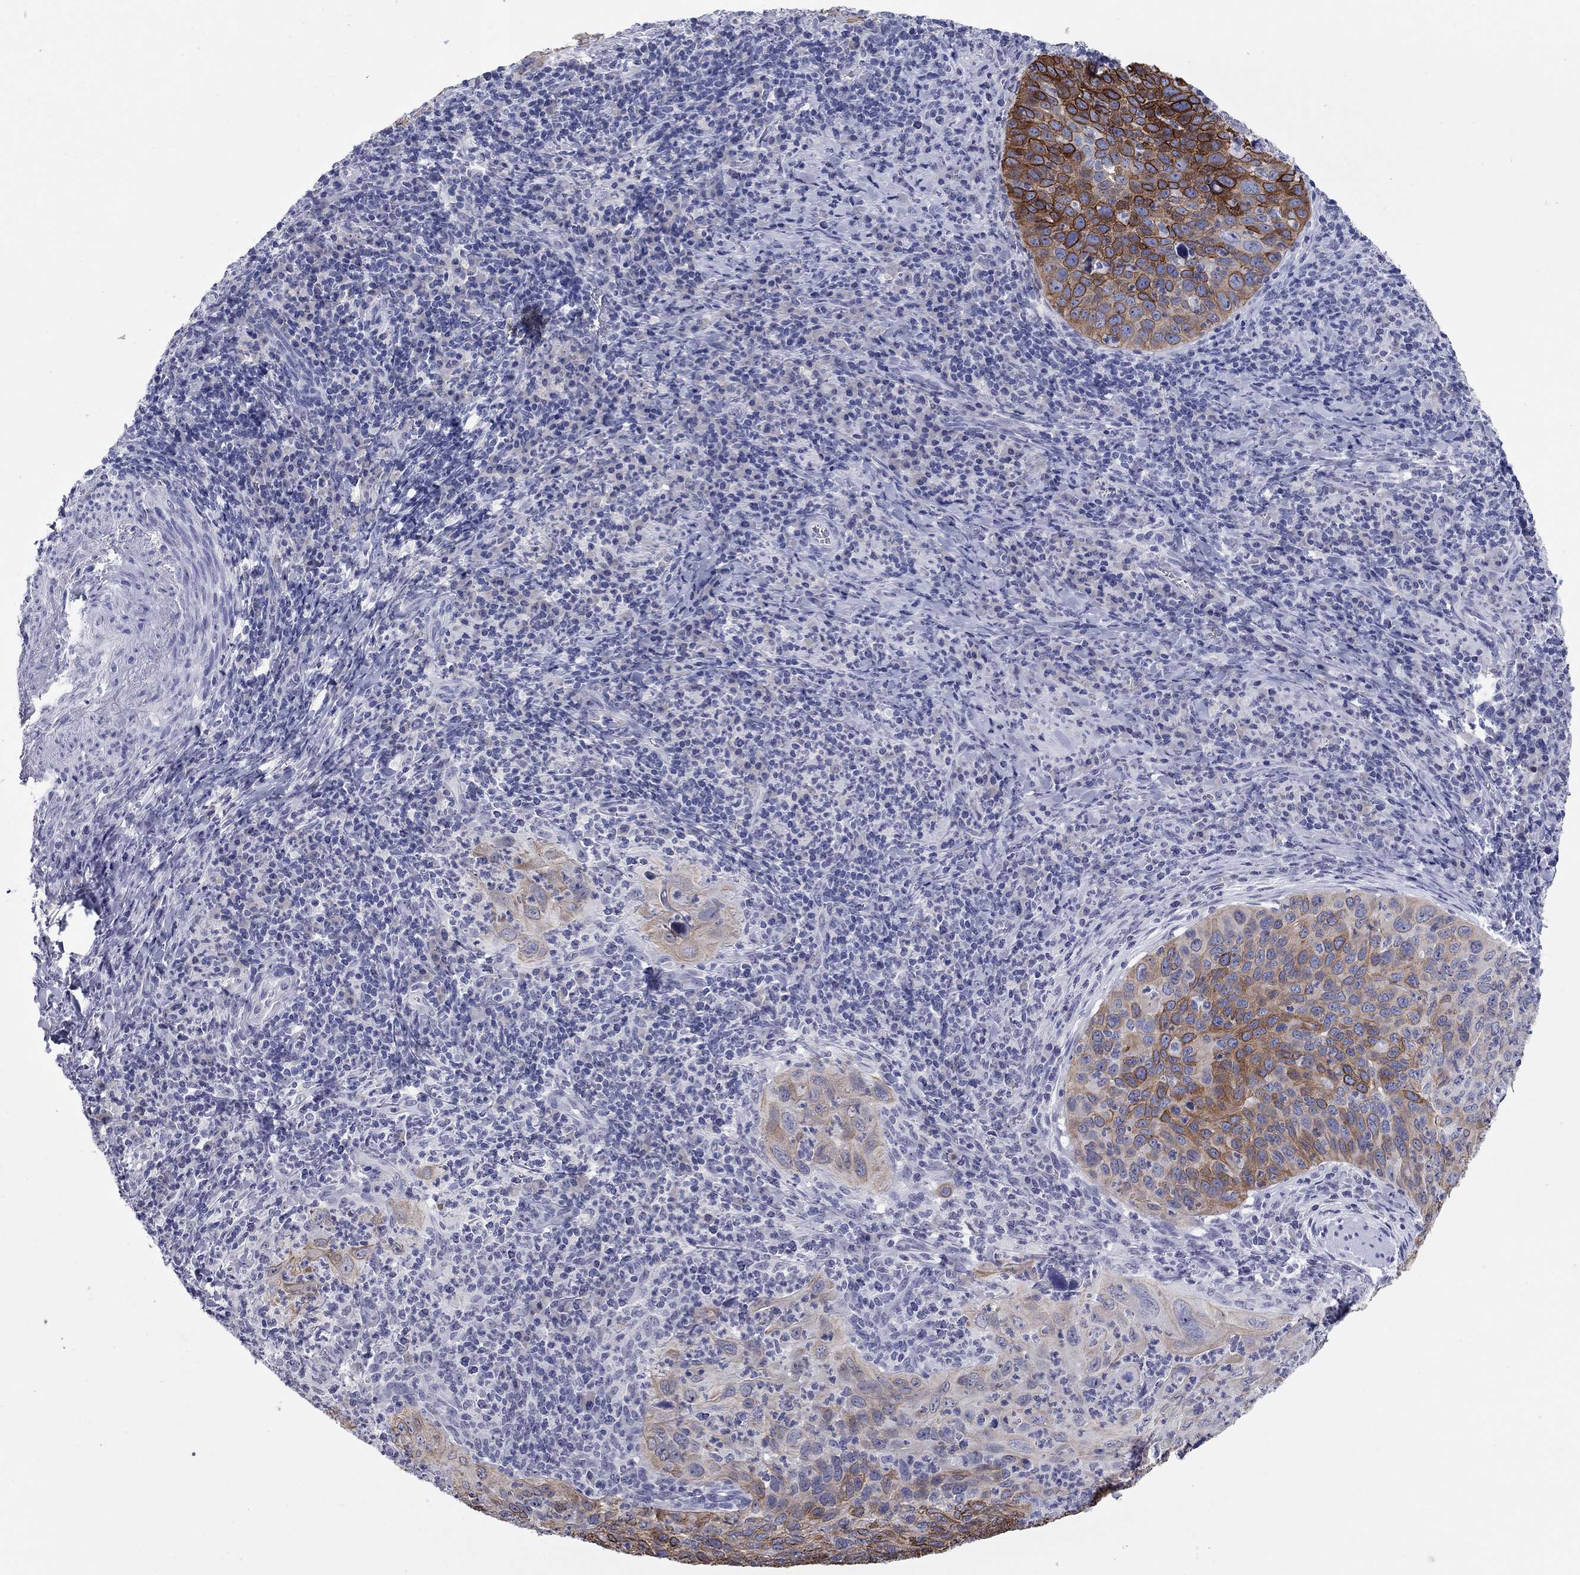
{"staining": {"intensity": "strong", "quantity": "25%-75%", "location": "cytoplasmic/membranous"}, "tissue": "cervical cancer", "cell_type": "Tumor cells", "image_type": "cancer", "snomed": [{"axis": "morphology", "description": "Squamous cell carcinoma, NOS"}, {"axis": "topography", "description": "Cervix"}], "caption": "Protein expression analysis of human cervical squamous cell carcinoma reveals strong cytoplasmic/membranous expression in approximately 25%-75% of tumor cells.", "gene": "KRT75", "patient": {"sex": "female", "age": 26}}